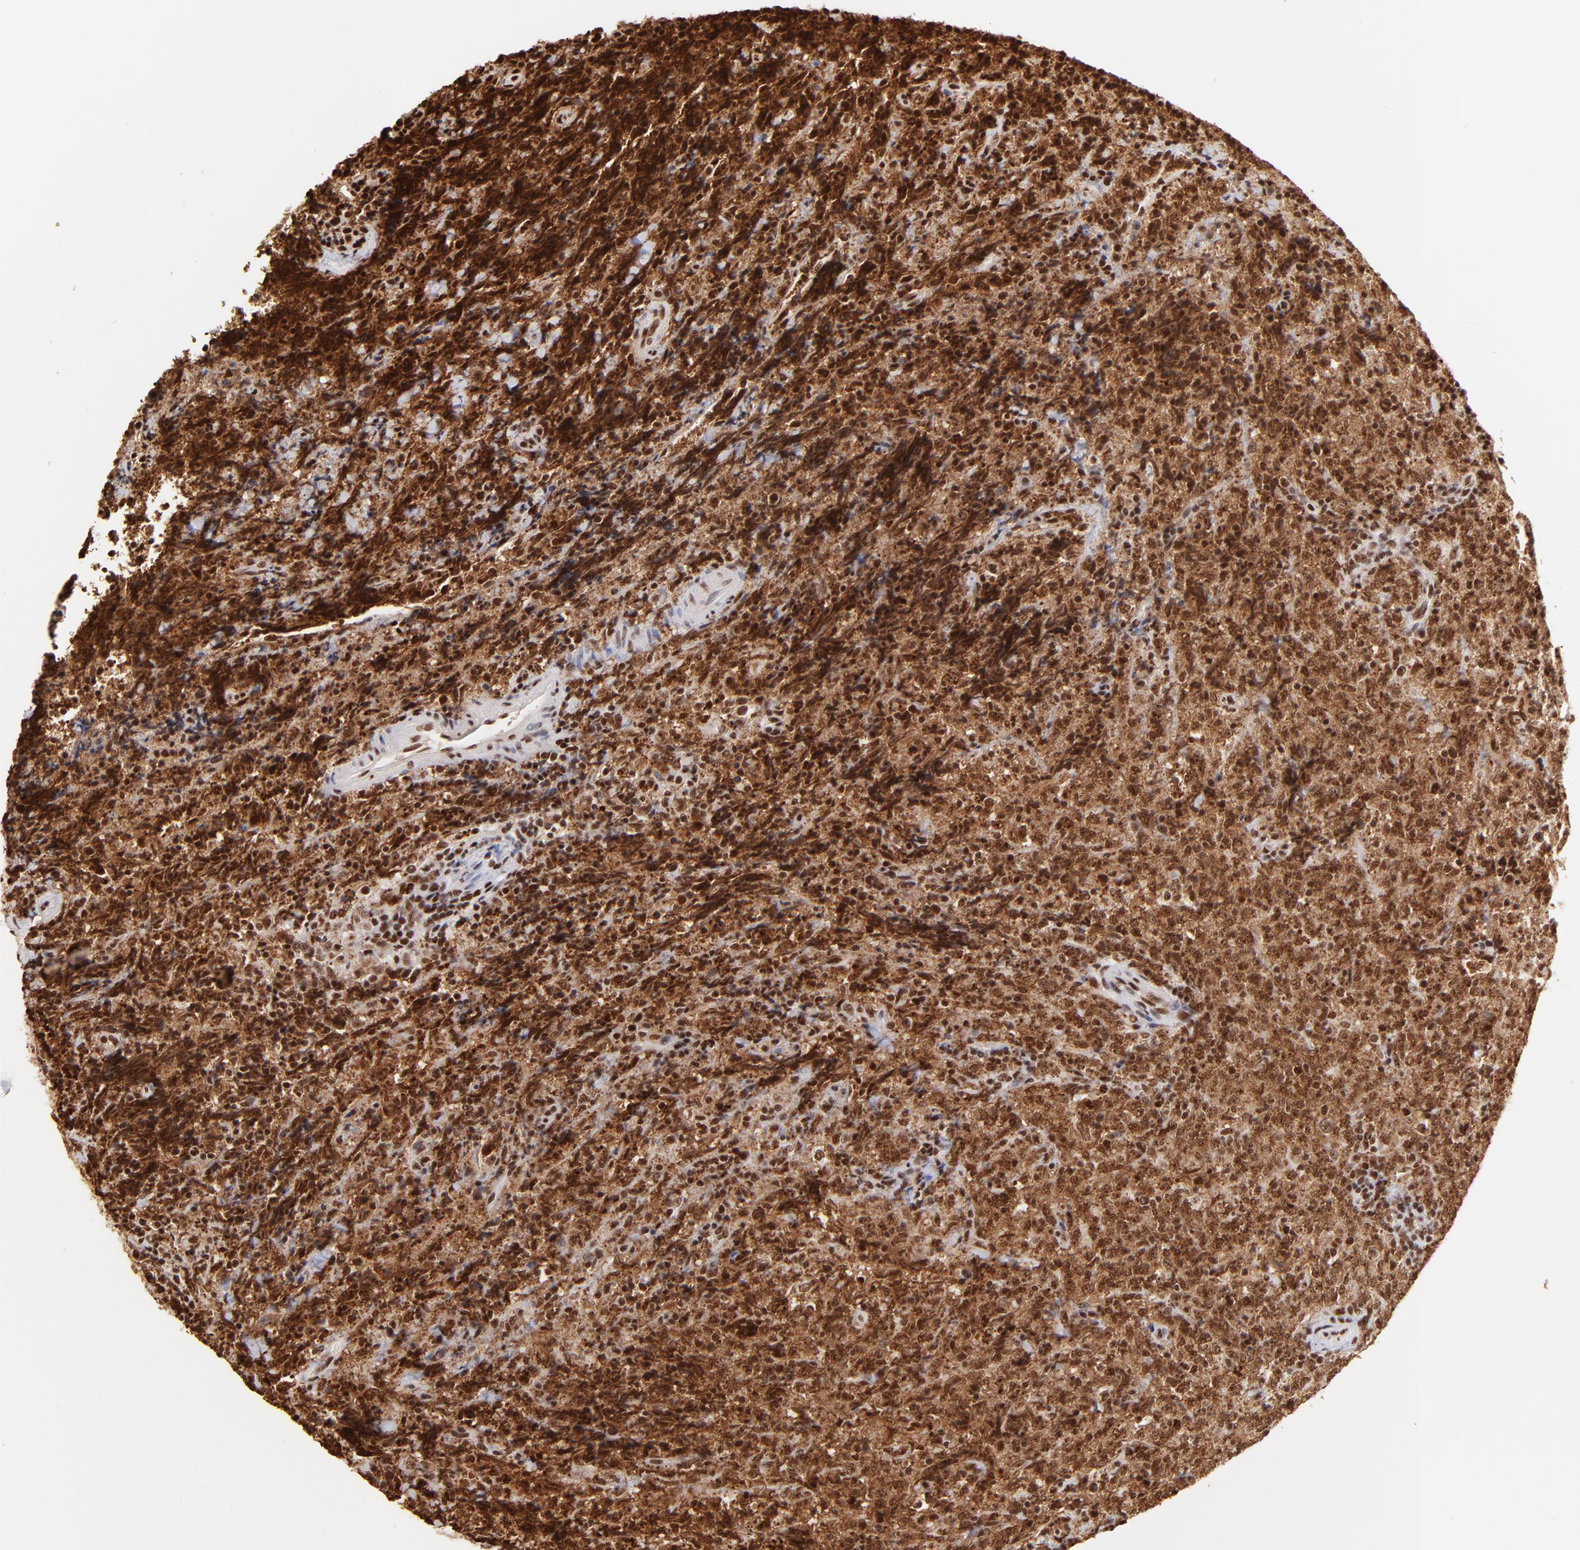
{"staining": {"intensity": "strong", "quantity": ">75%", "location": "cytoplasmic/membranous,nuclear"}, "tissue": "lymphoma", "cell_type": "Tumor cells", "image_type": "cancer", "snomed": [{"axis": "morphology", "description": "Malignant lymphoma, non-Hodgkin's type, High grade"}, {"axis": "topography", "description": "Tonsil"}], "caption": "Lymphoma was stained to show a protein in brown. There is high levels of strong cytoplasmic/membranous and nuclear staining in approximately >75% of tumor cells.", "gene": "ZNF146", "patient": {"sex": "female", "age": 36}}